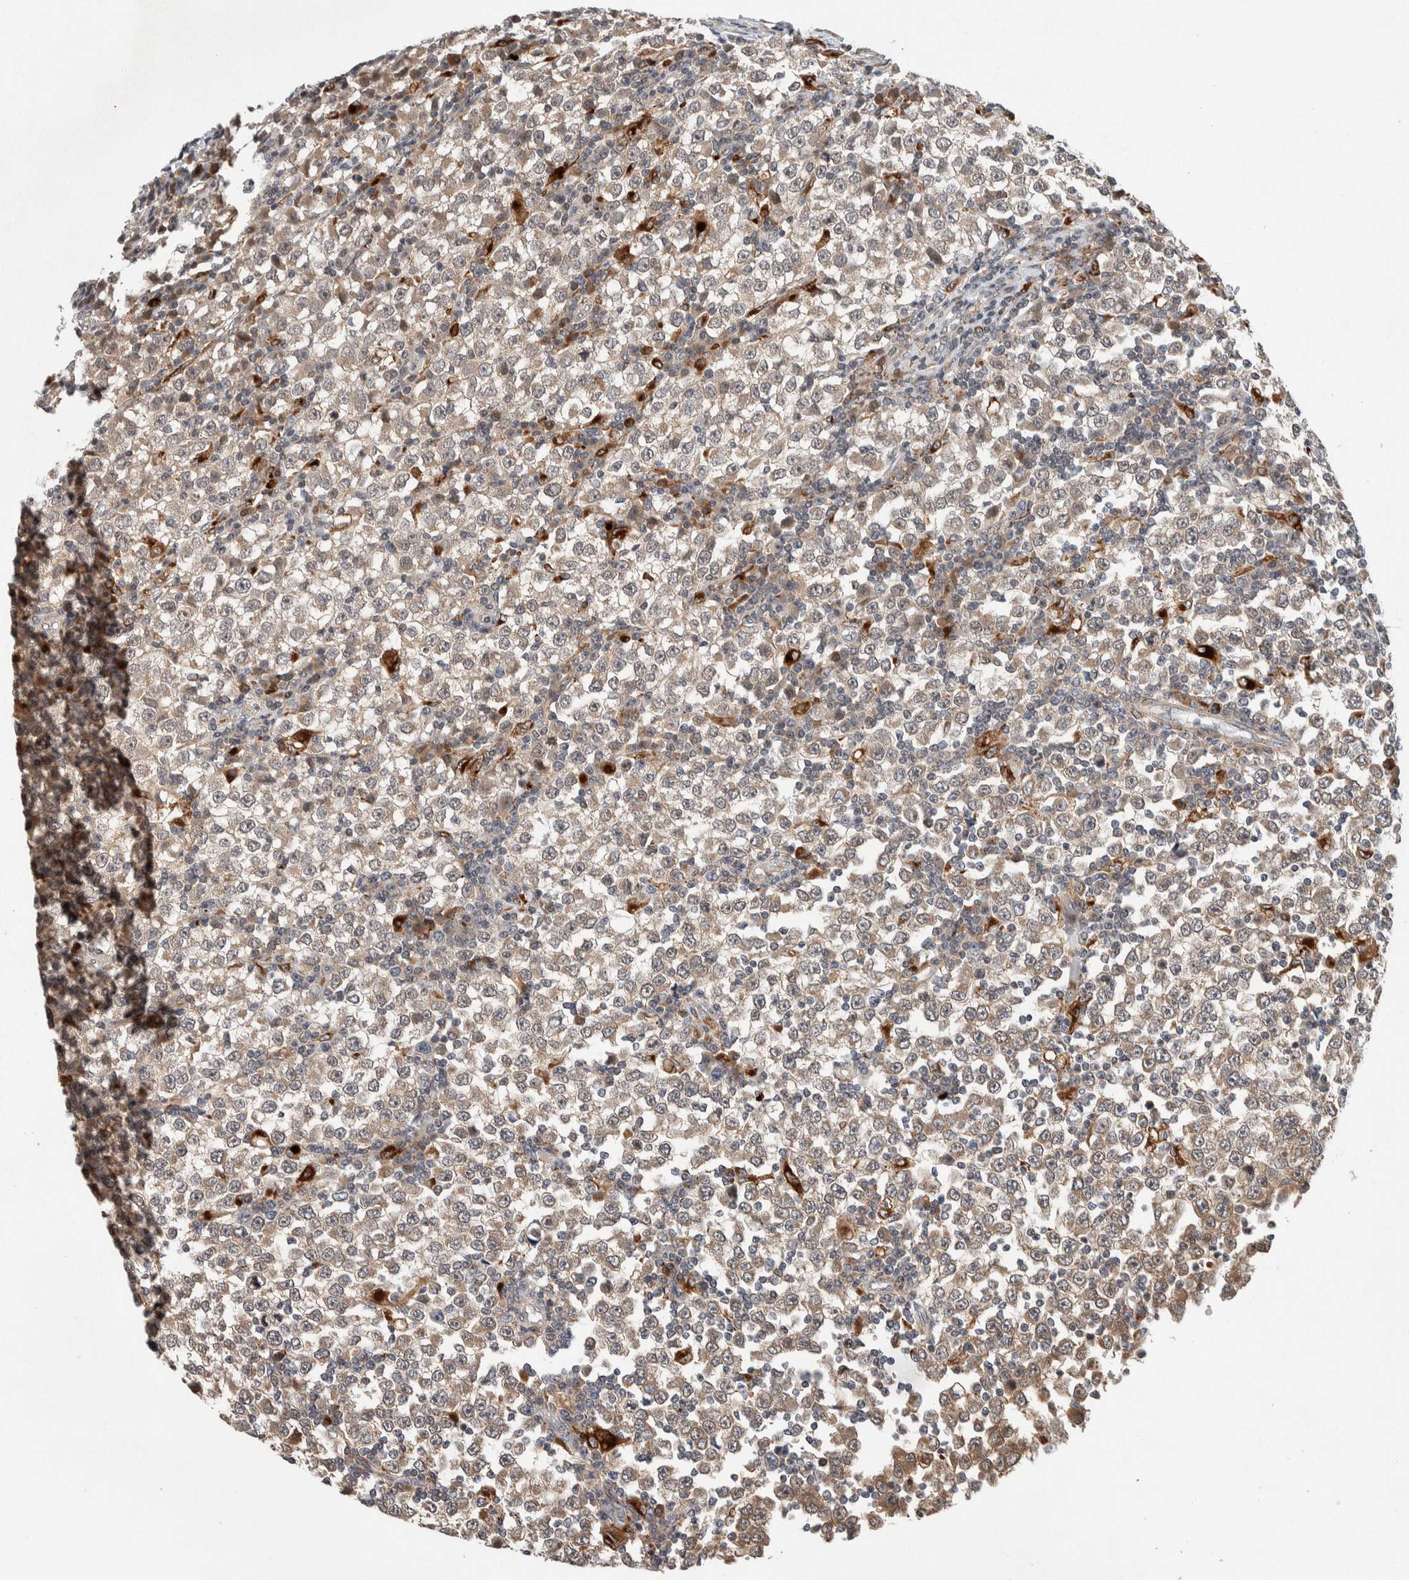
{"staining": {"intensity": "weak", "quantity": ">75%", "location": "cytoplasmic/membranous"}, "tissue": "testis cancer", "cell_type": "Tumor cells", "image_type": "cancer", "snomed": [{"axis": "morphology", "description": "Seminoma, NOS"}, {"axis": "topography", "description": "Testis"}], "caption": "Immunohistochemistry of human testis seminoma reveals low levels of weak cytoplasmic/membranous expression in about >75% of tumor cells.", "gene": "KCNK1", "patient": {"sex": "male", "age": 65}}